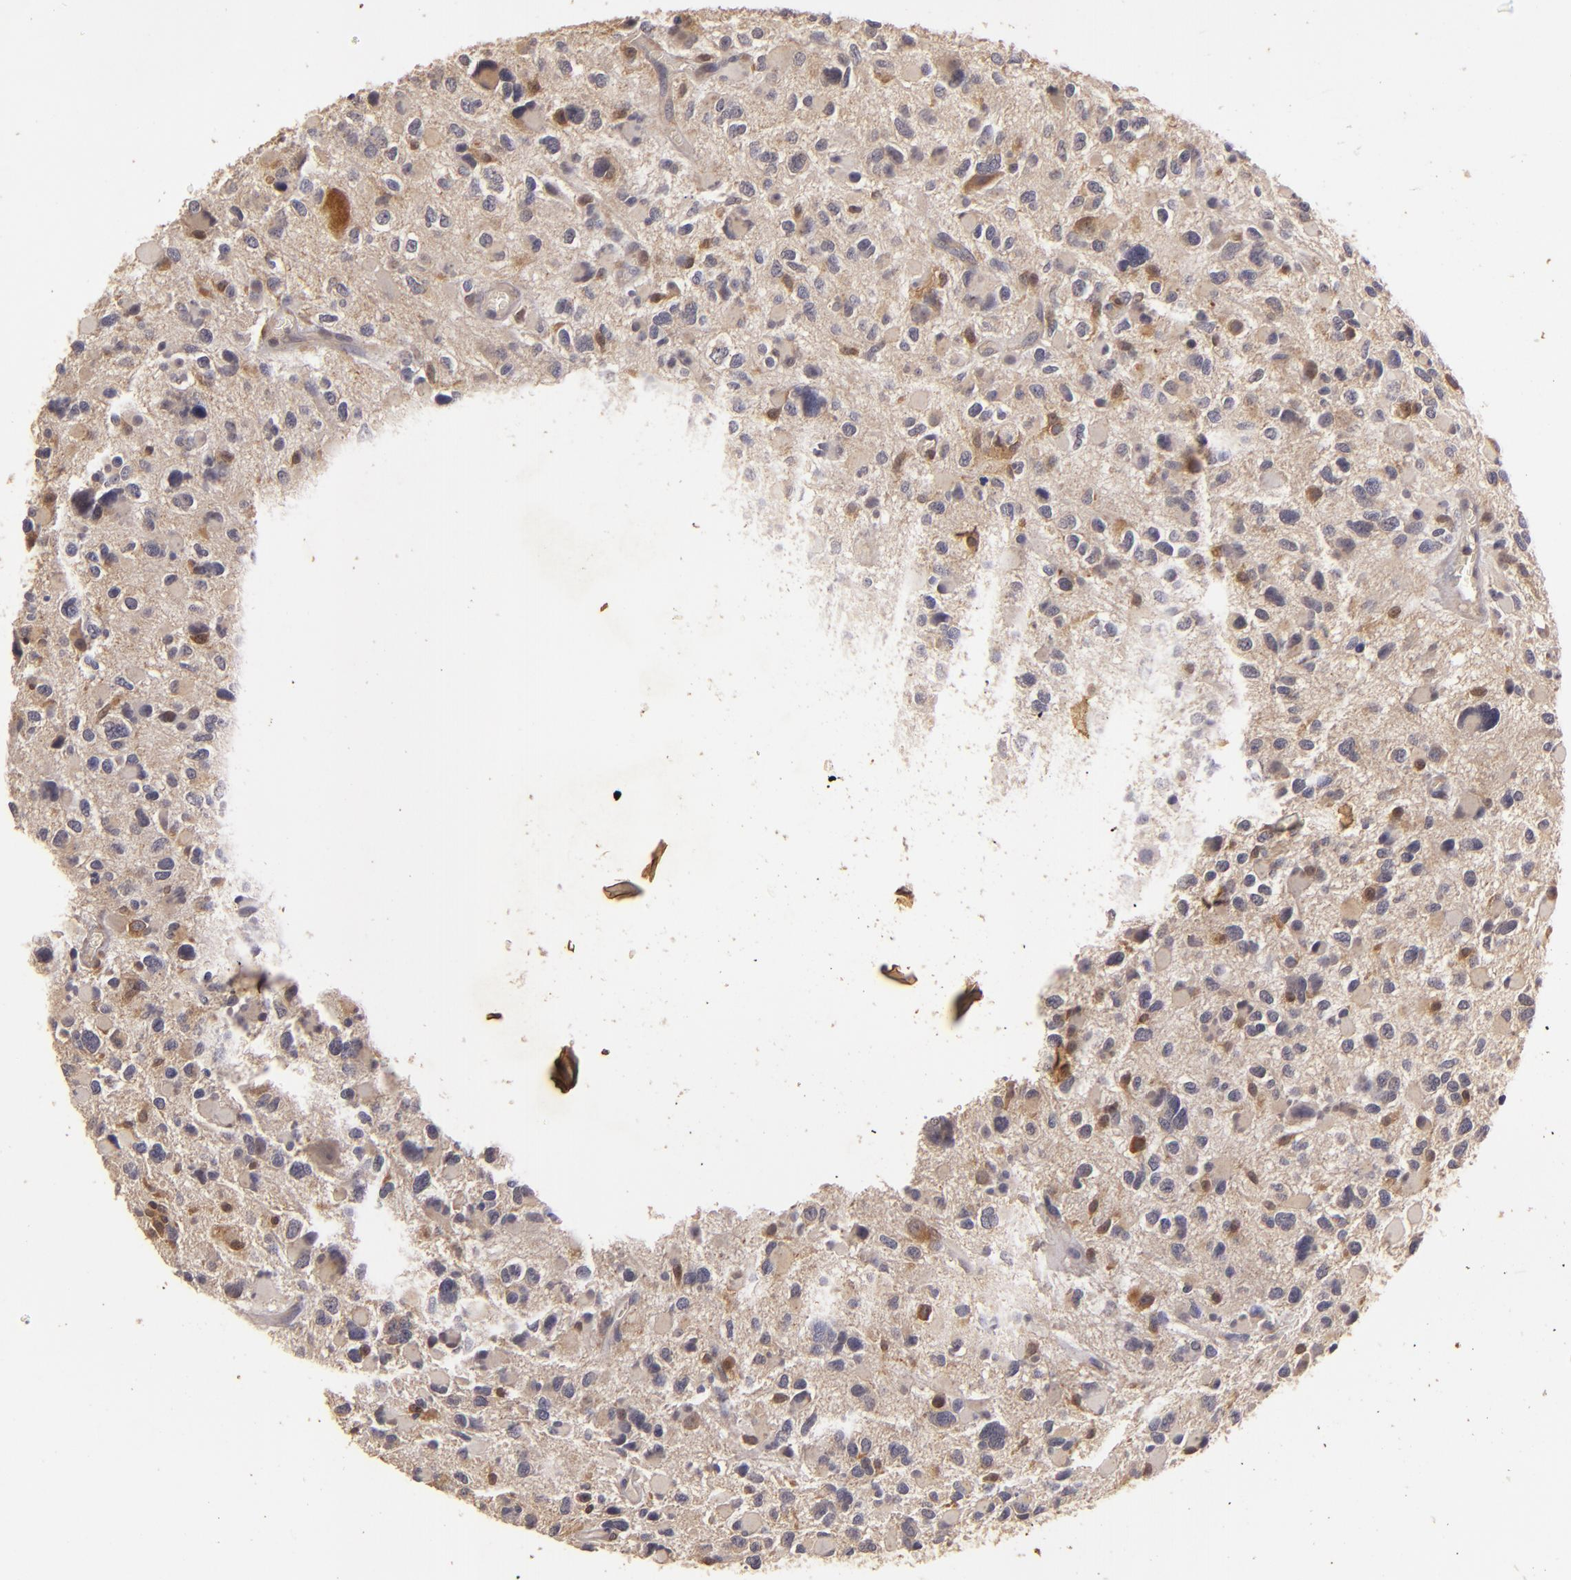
{"staining": {"intensity": "moderate", "quantity": ">75%", "location": "cytoplasmic/membranous"}, "tissue": "glioma", "cell_type": "Tumor cells", "image_type": "cancer", "snomed": [{"axis": "morphology", "description": "Glioma, malignant, High grade"}, {"axis": "topography", "description": "Brain"}], "caption": "IHC of glioma demonstrates medium levels of moderate cytoplasmic/membranous staining in about >75% of tumor cells.", "gene": "PRKCD", "patient": {"sex": "female", "age": 37}}